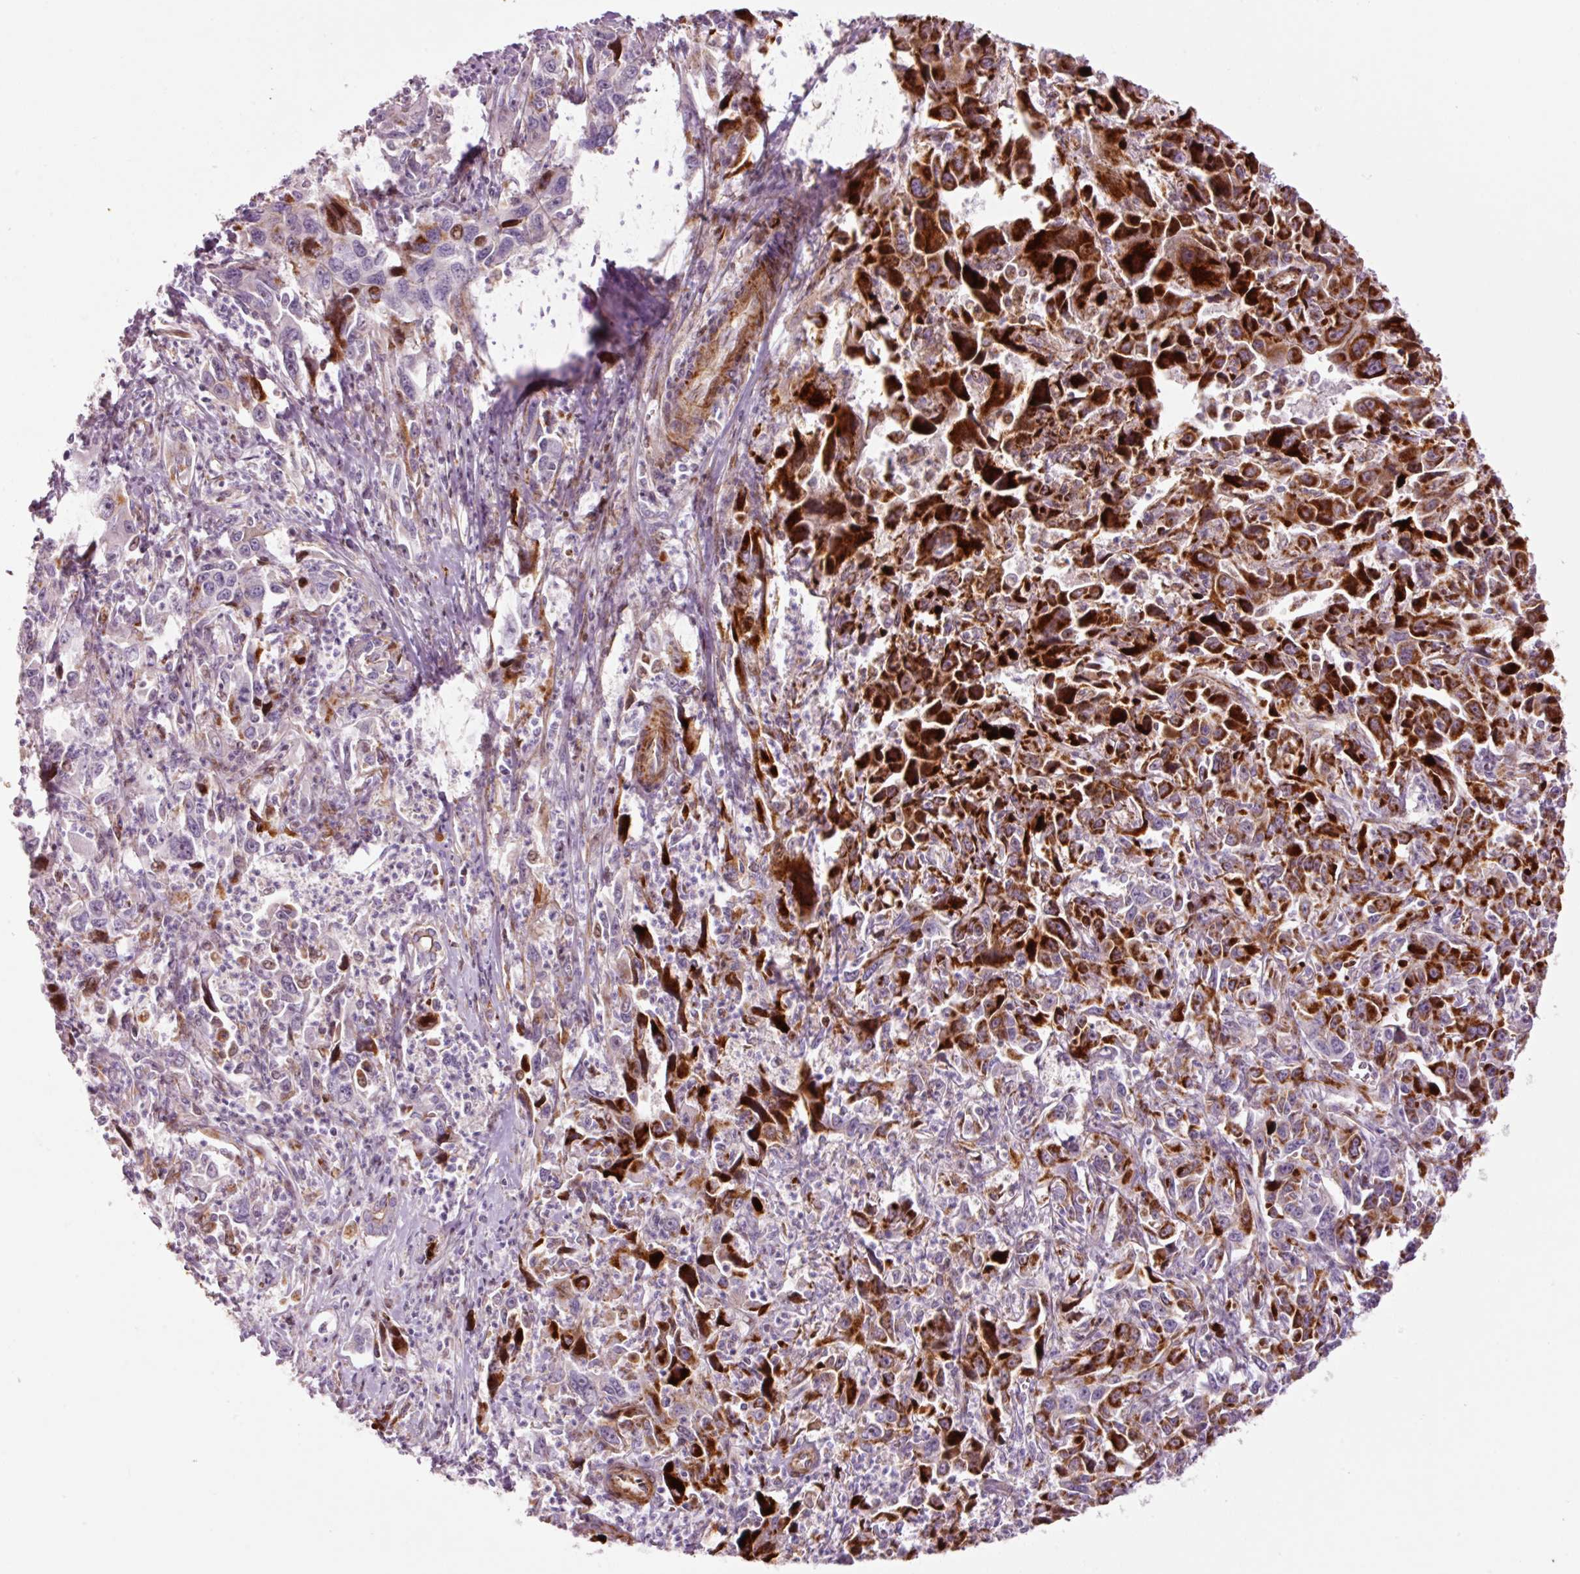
{"staining": {"intensity": "strong", "quantity": ">75%", "location": "cytoplasmic/membranous"}, "tissue": "liver cancer", "cell_type": "Tumor cells", "image_type": "cancer", "snomed": [{"axis": "morphology", "description": "Carcinoma, Hepatocellular, NOS"}, {"axis": "topography", "description": "Liver"}], "caption": "Liver cancer stained with DAB immunohistochemistry (IHC) reveals high levels of strong cytoplasmic/membranous positivity in approximately >75% of tumor cells. (DAB IHC with brightfield microscopy, high magnification).", "gene": "ANKRD20A1", "patient": {"sex": "male", "age": 63}}